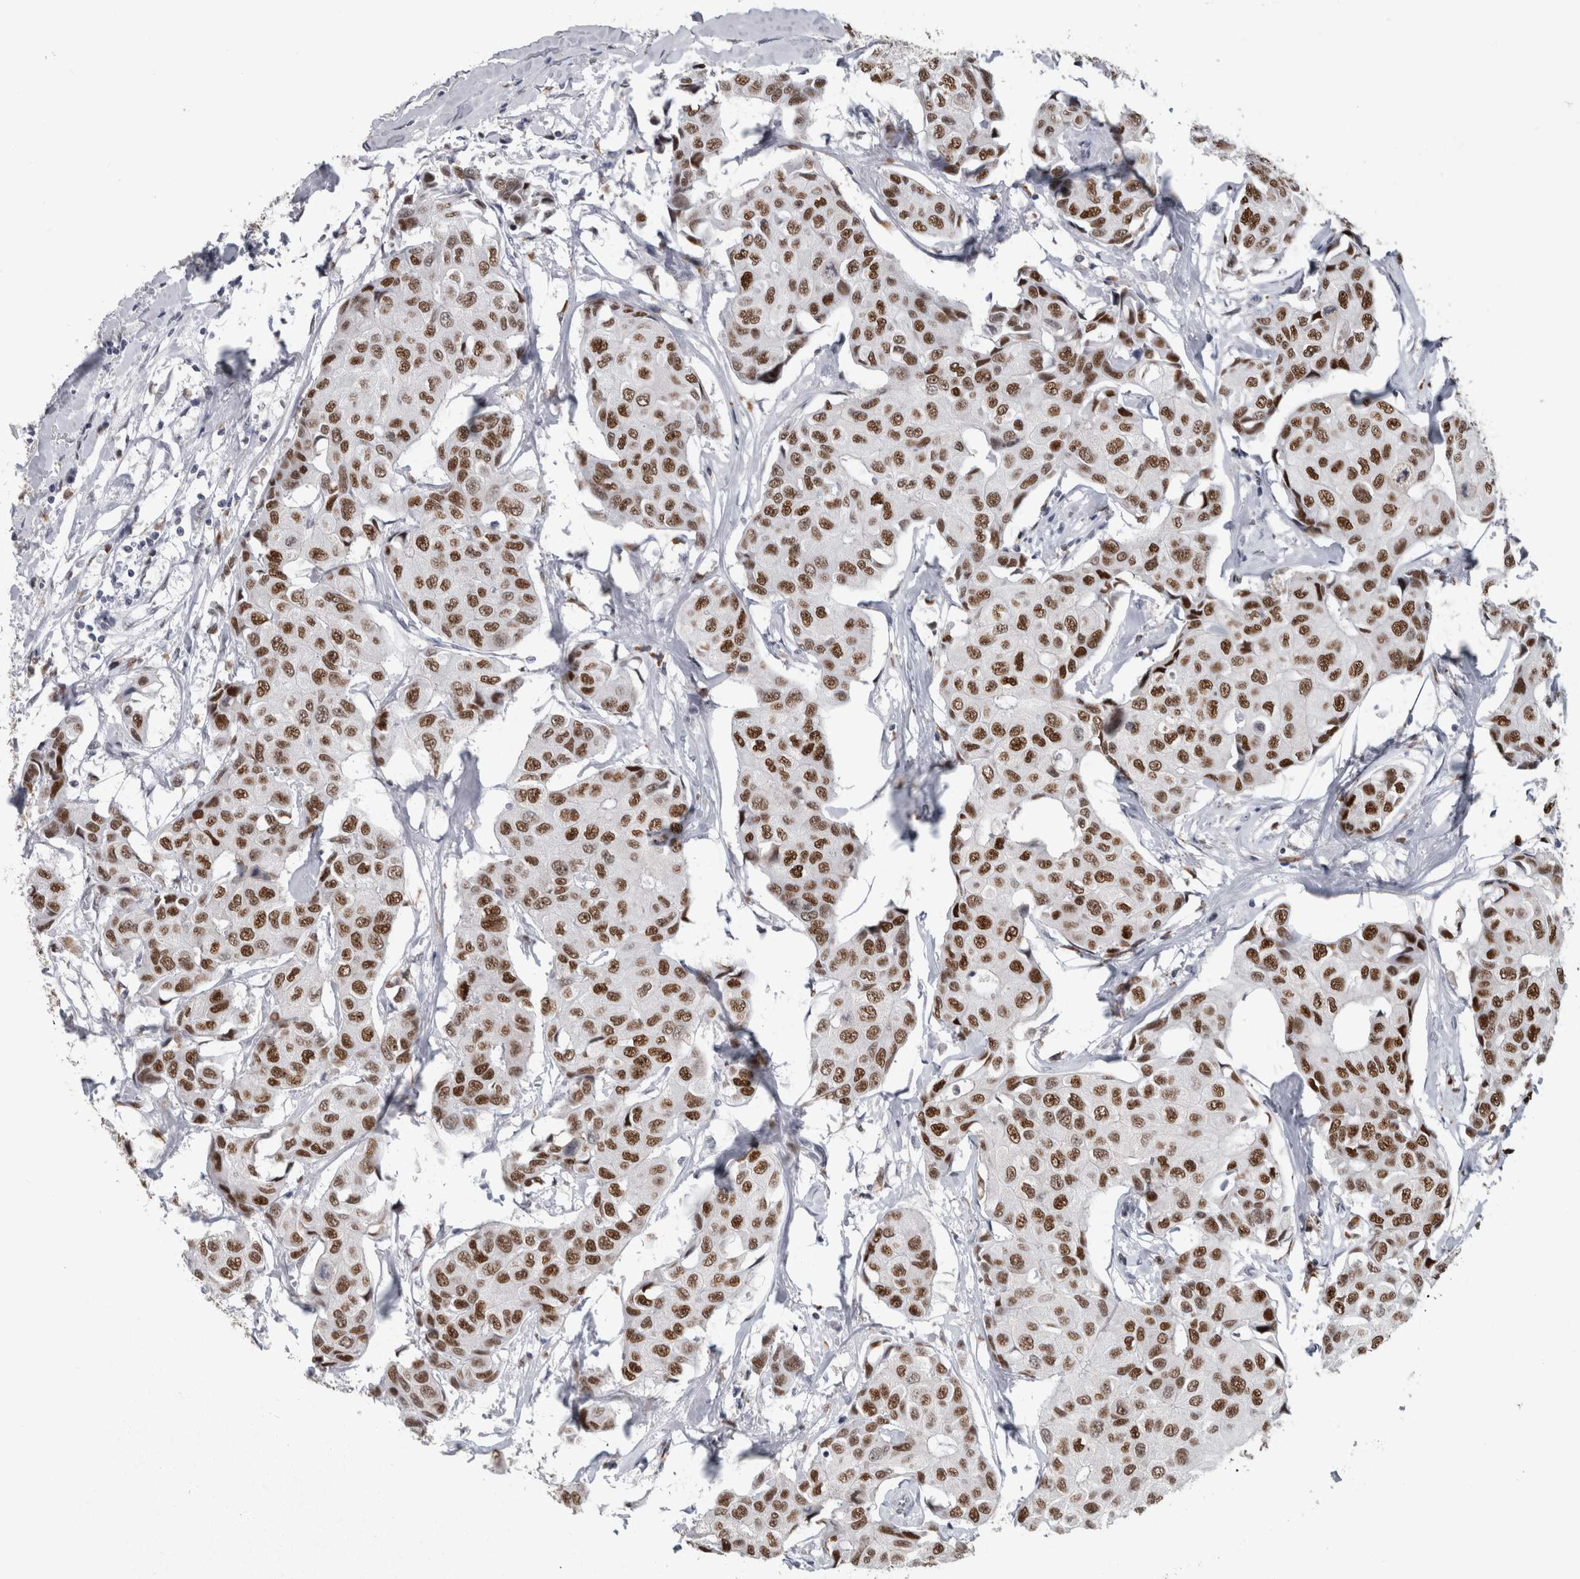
{"staining": {"intensity": "strong", "quantity": ">75%", "location": "nuclear"}, "tissue": "breast cancer", "cell_type": "Tumor cells", "image_type": "cancer", "snomed": [{"axis": "morphology", "description": "Duct carcinoma"}, {"axis": "topography", "description": "Breast"}], "caption": "This is a photomicrograph of immunohistochemistry (IHC) staining of breast cancer (intraductal carcinoma), which shows strong staining in the nuclear of tumor cells.", "gene": "POLD2", "patient": {"sex": "female", "age": 80}}